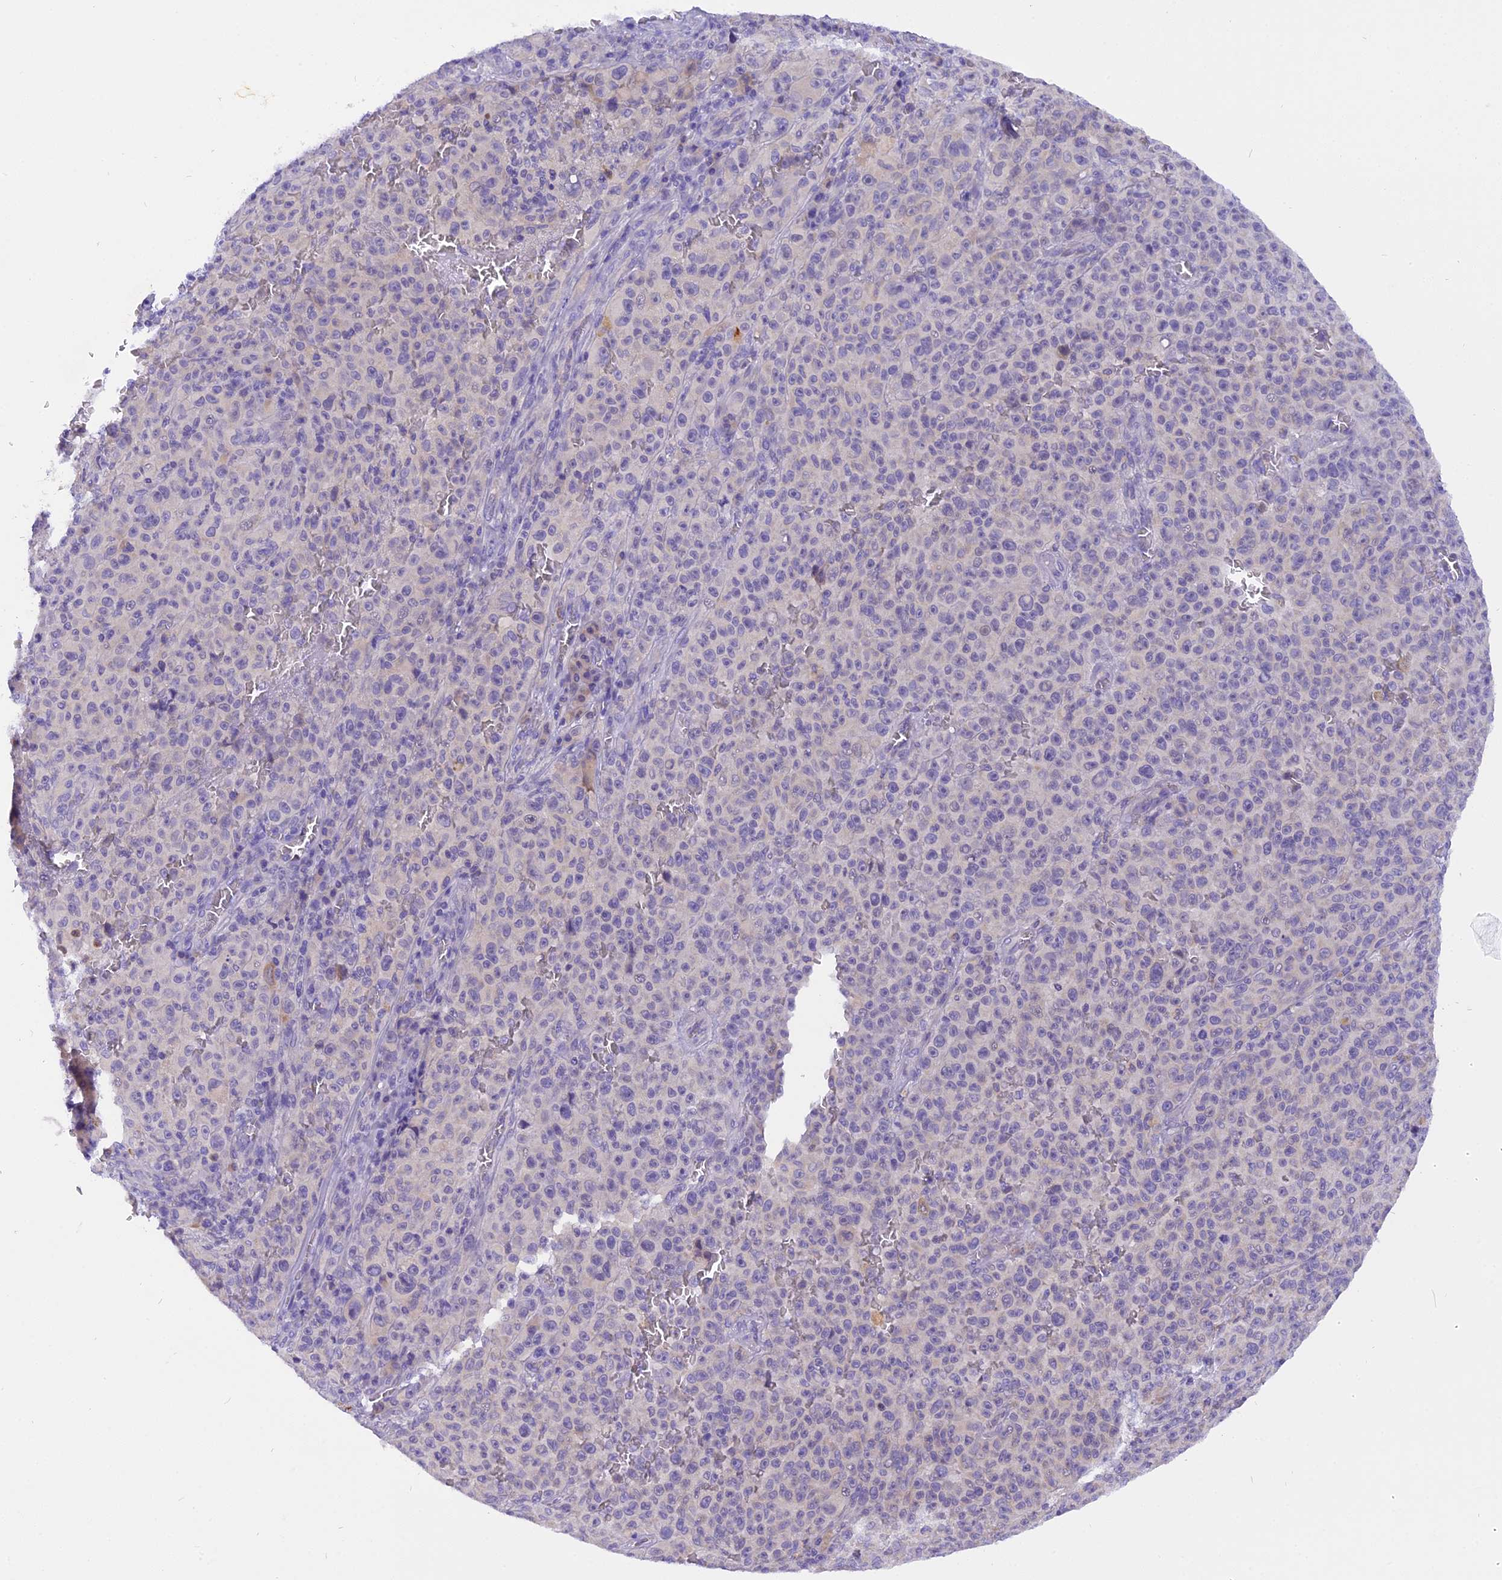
{"staining": {"intensity": "negative", "quantity": "none", "location": "none"}, "tissue": "melanoma", "cell_type": "Tumor cells", "image_type": "cancer", "snomed": [{"axis": "morphology", "description": "Malignant melanoma, NOS"}, {"axis": "topography", "description": "Skin"}], "caption": "A histopathology image of human malignant melanoma is negative for staining in tumor cells. (DAB immunohistochemistry visualized using brightfield microscopy, high magnification).", "gene": "TRIM3", "patient": {"sex": "female", "age": 82}}